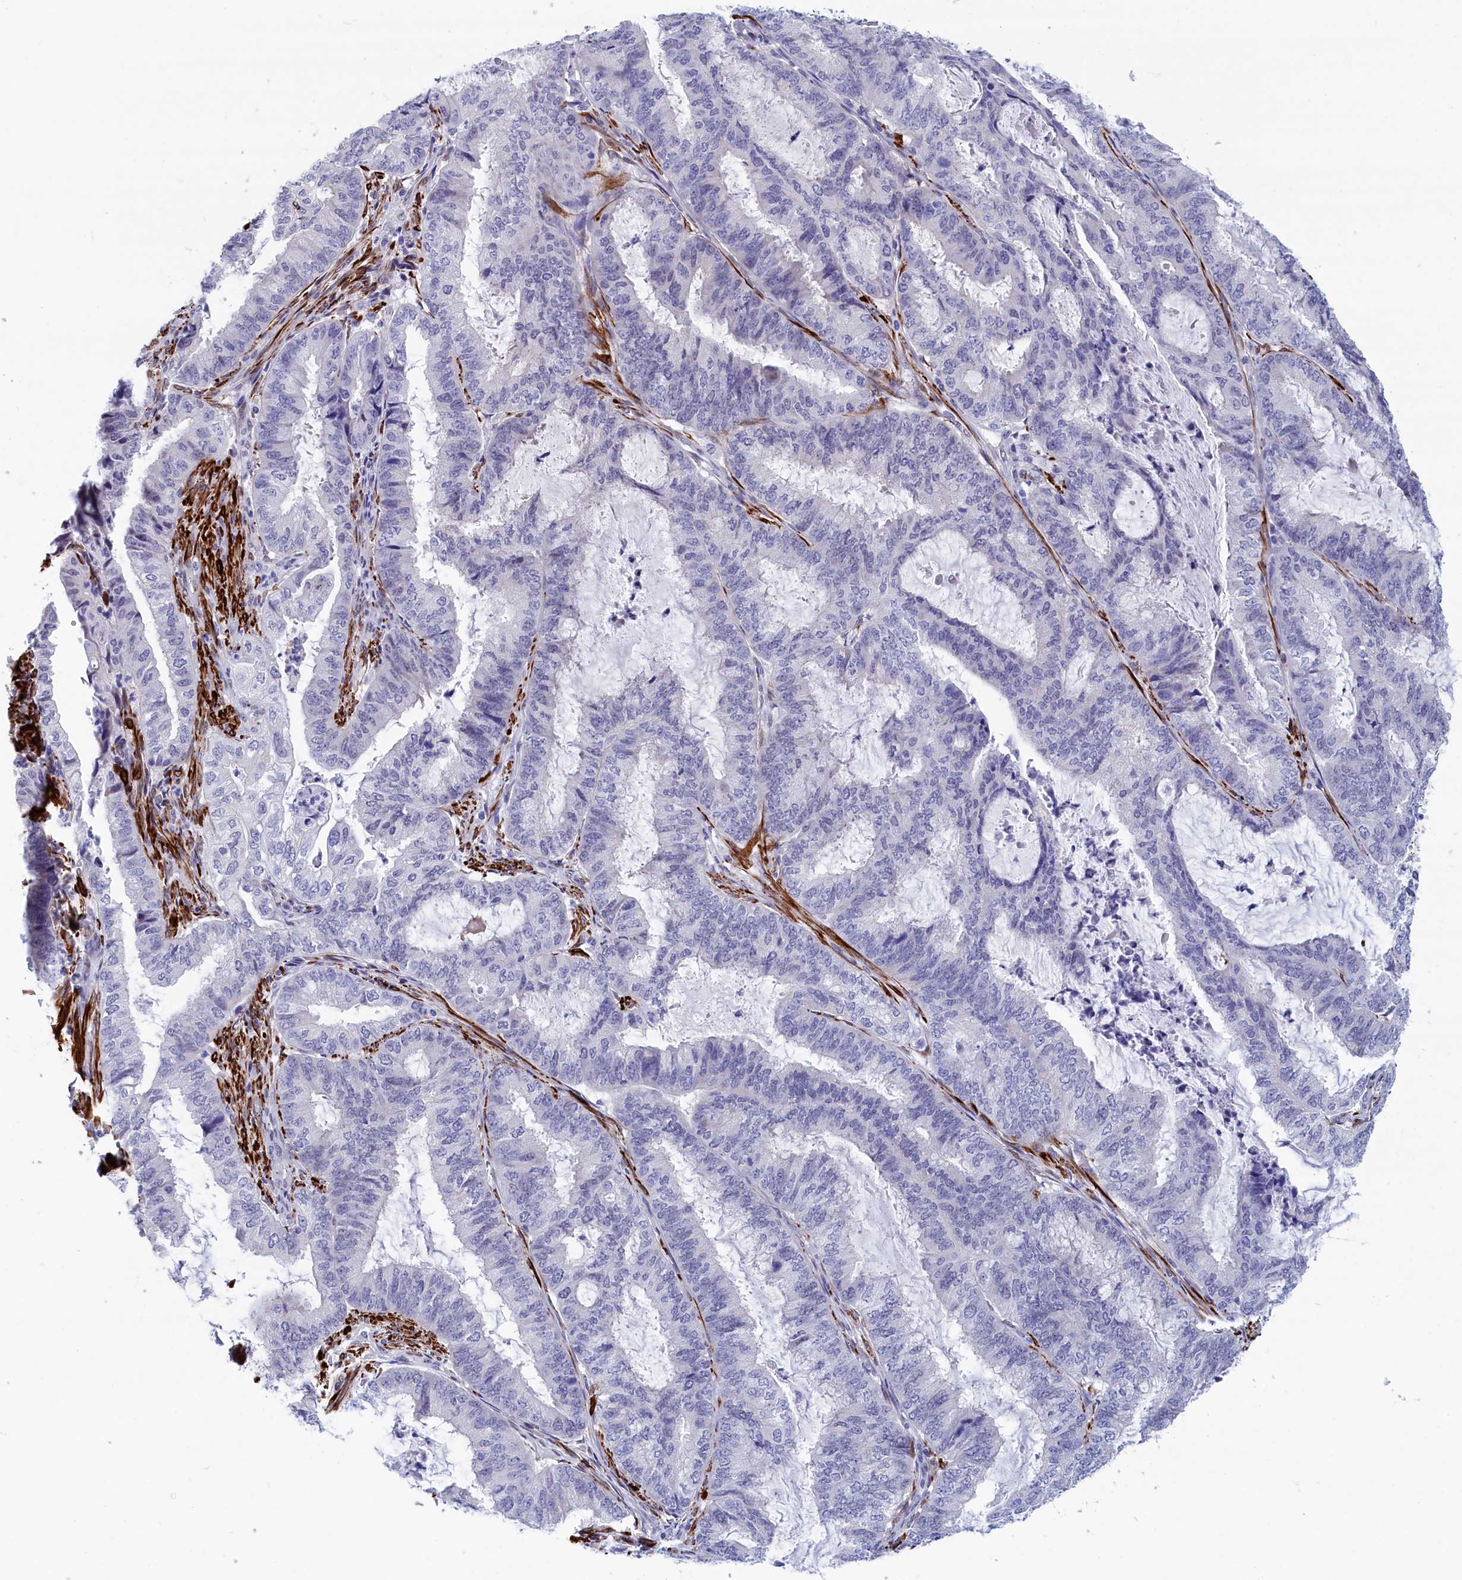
{"staining": {"intensity": "negative", "quantity": "none", "location": "none"}, "tissue": "endometrial cancer", "cell_type": "Tumor cells", "image_type": "cancer", "snomed": [{"axis": "morphology", "description": "Adenocarcinoma, NOS"}, {"axis": "topography", "description": "Endometrium"}], "caption": "An IHC micrograph of endometrial adenocarcinoma is shown. There is no staining in tumor cells of endometrial adenocarcinoma.", "gene": "WDR83", "patient": {"sex": "female", "age": 51}}